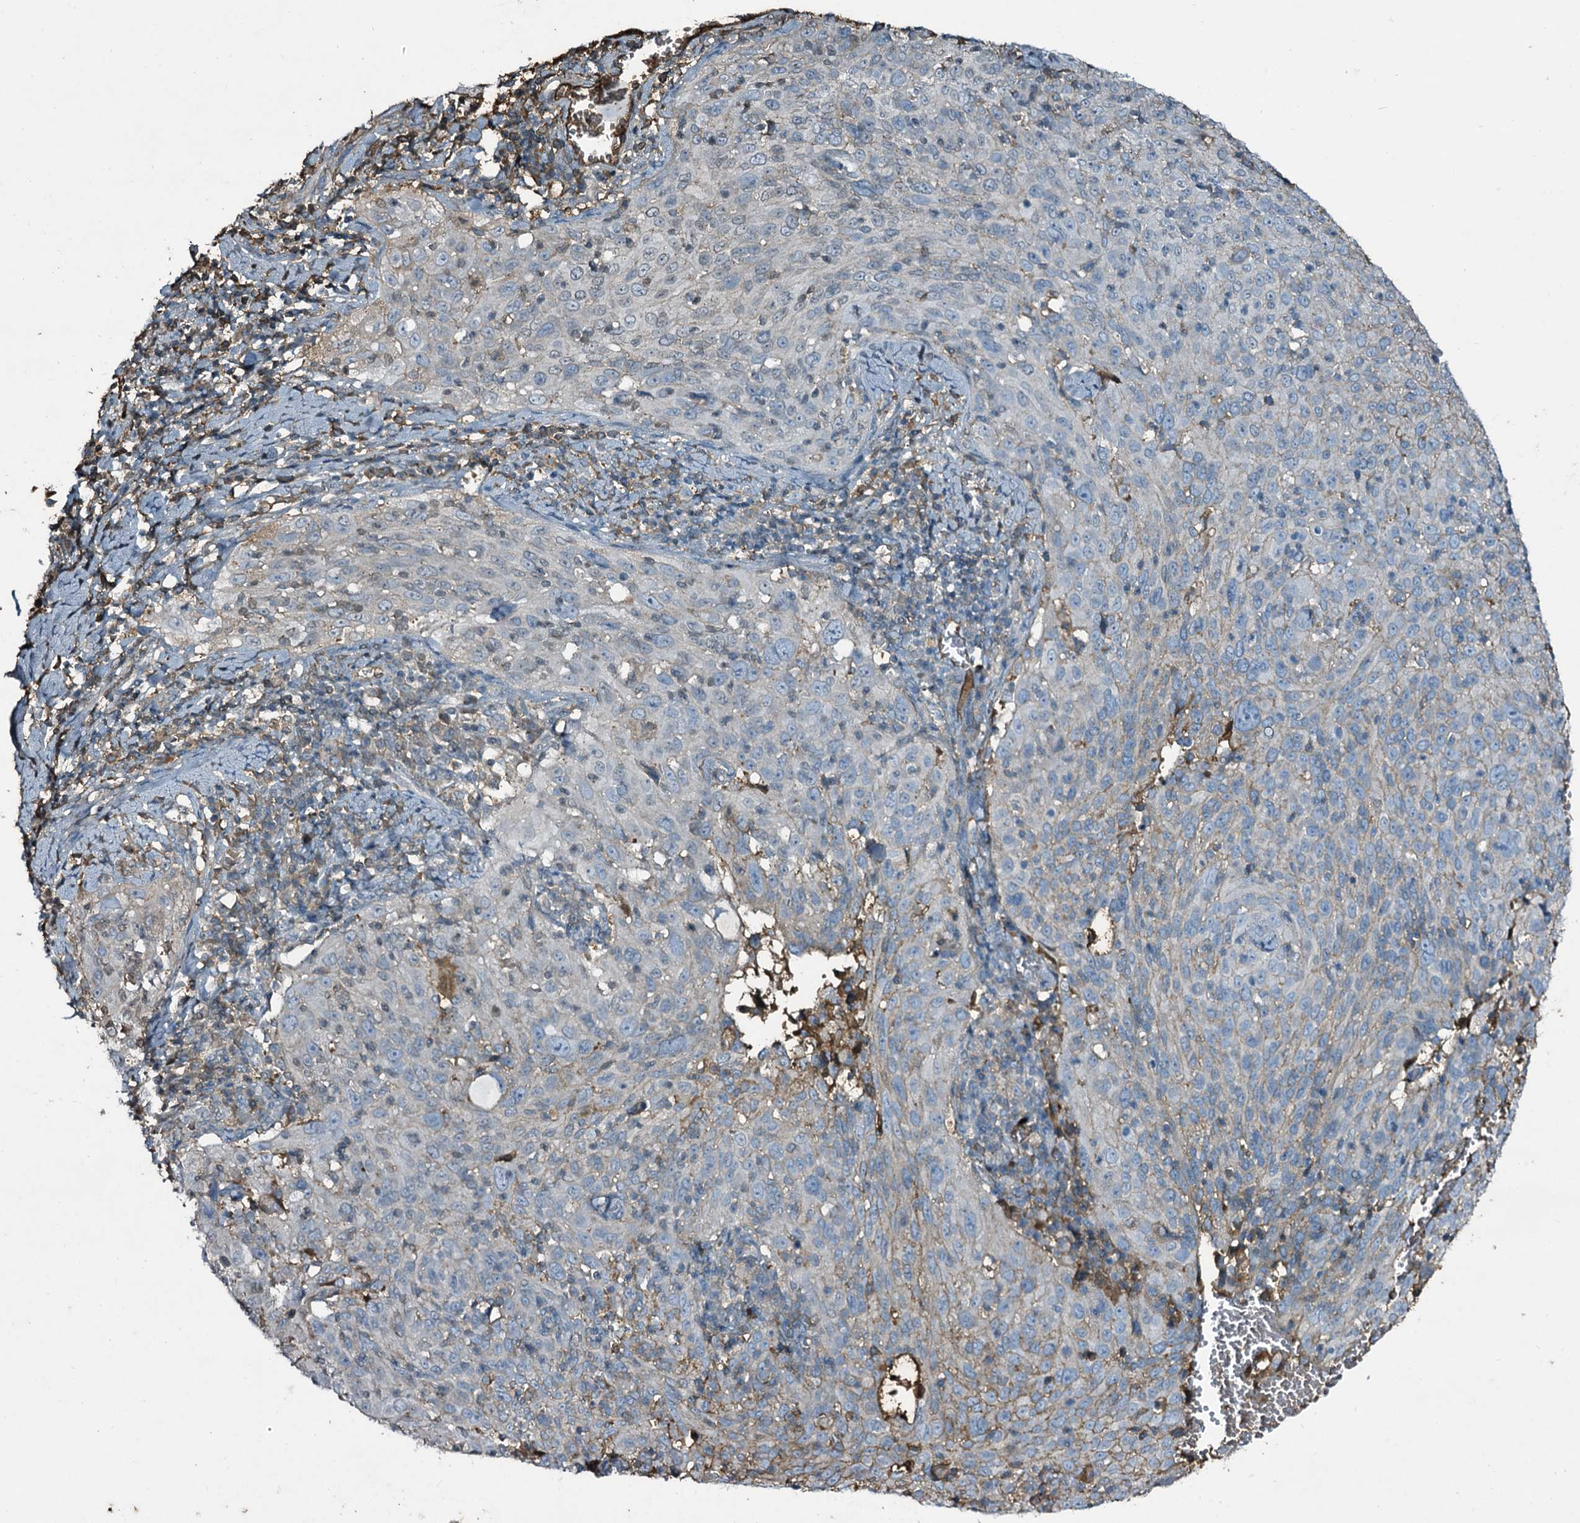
{"staining": {"intensity": "moderate", "quantity": "<25%", "location": "cytoplasmic/membranous"}, "tissue": "cervical cancer", "cell_type": "Tumor cells", "image_type": "cancer", "snomed": [{"axis": "morphology", "description": "Squamous cell carcinoma, NOS"}, {"axis": "topography", "description": "Cervix"}], "caption": "Cervical cancer stained for a protein displays moderate cytoplasmic/membranous positivity in tumor cells.", "gene": "EDN1", "patient": {"sex": "female", "age": 31}}